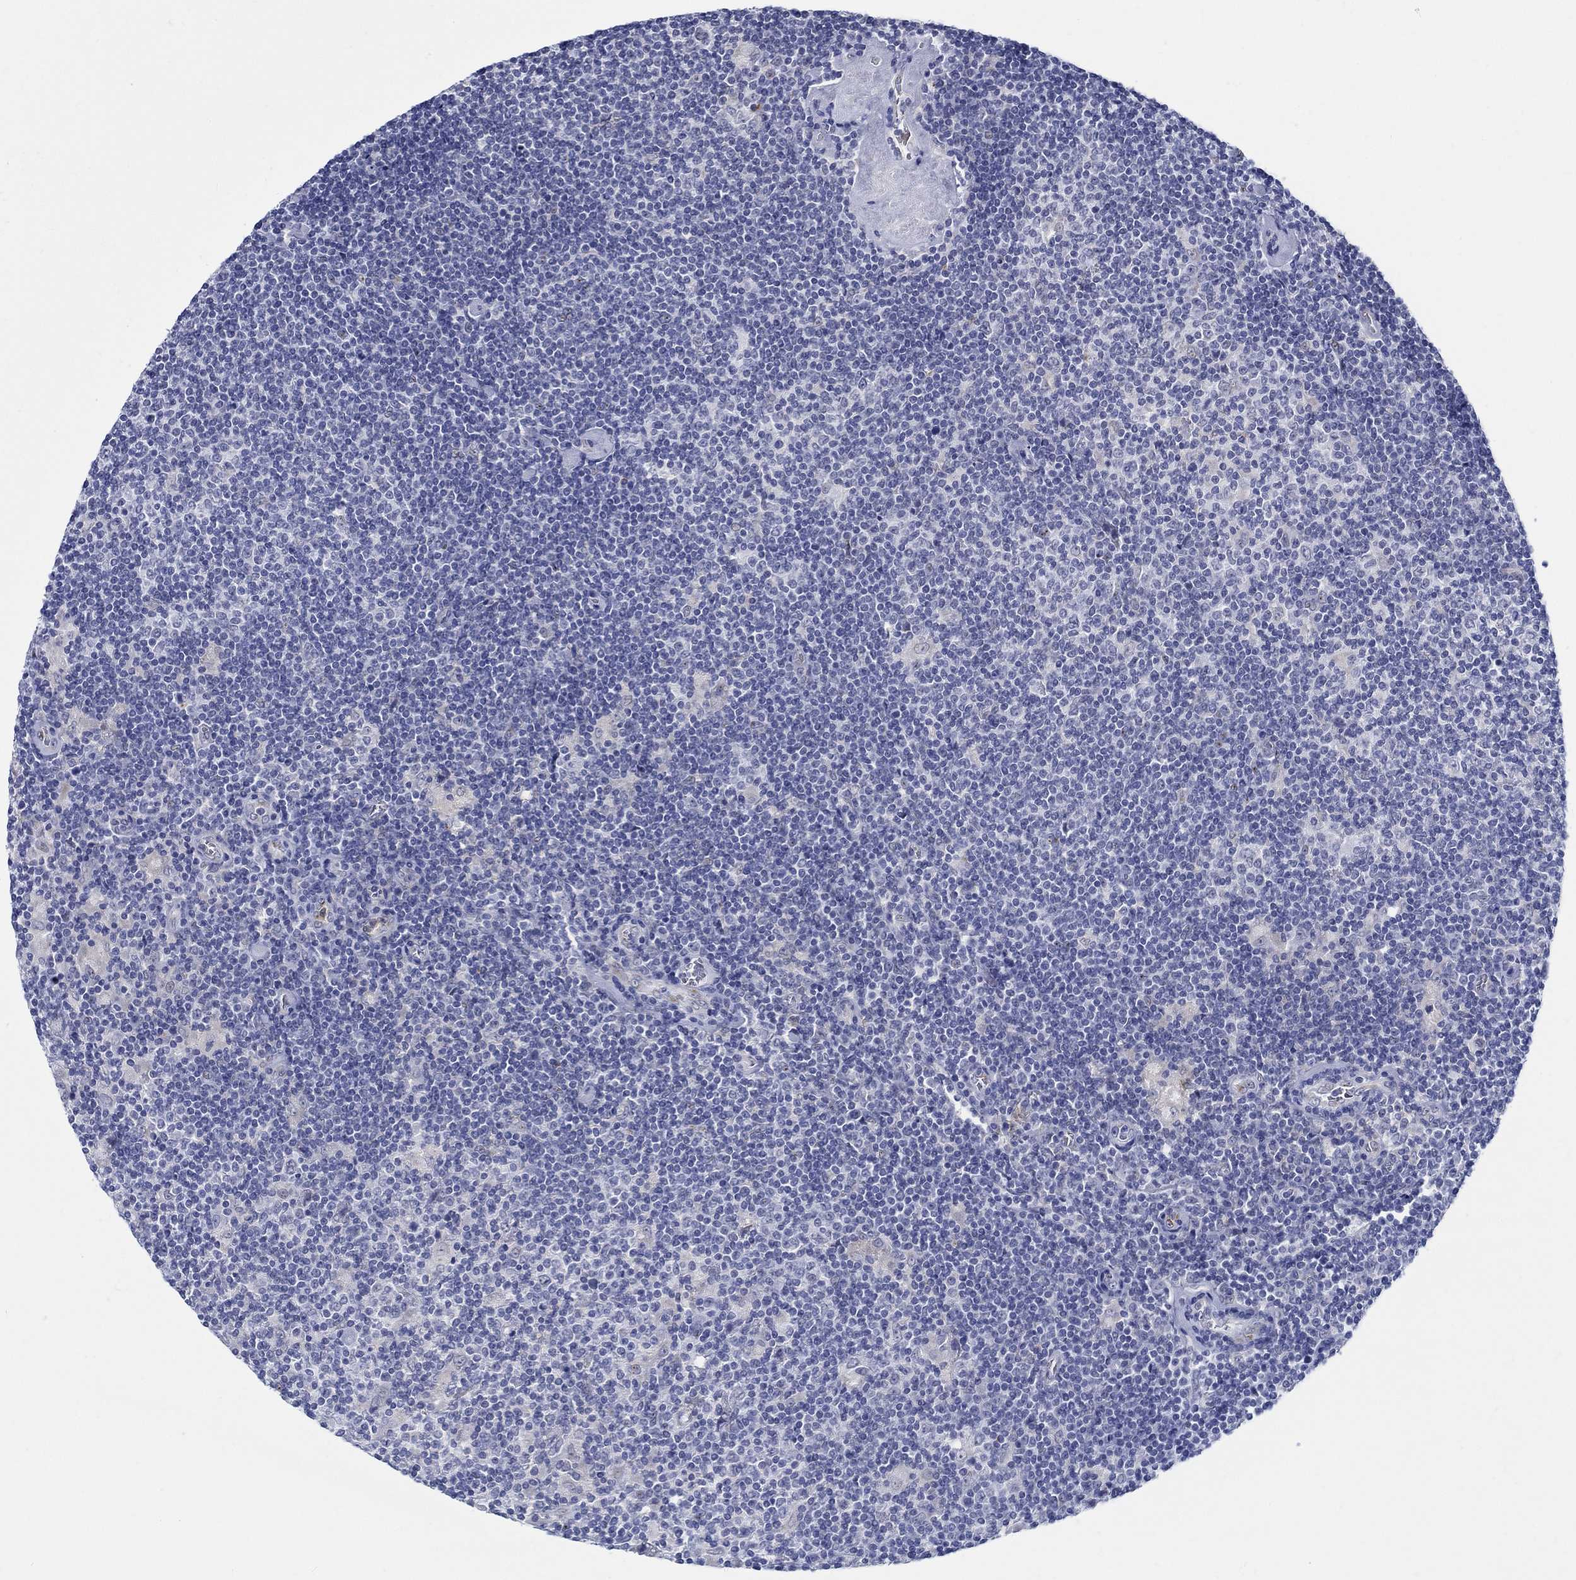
{"staining": {"intensity": "negative", "quantity": "none", "location": "none"}, "tissue": "lymphoma", "cell_type": "Tumor cells", "image_type": "cancer", "snomed": [{"axis": "morphology", "description": "Hodgkin's disease, NOS"}, {"axis": "topography", "description": "Lymph node"}], "caption": "This is an immunohistochemistry micrograph of human Hodgkin's disease. There is no positivity in tumor cells.", "gene": "ST6GALNAC1", "patient": {"sex": "male", "age": 40}}